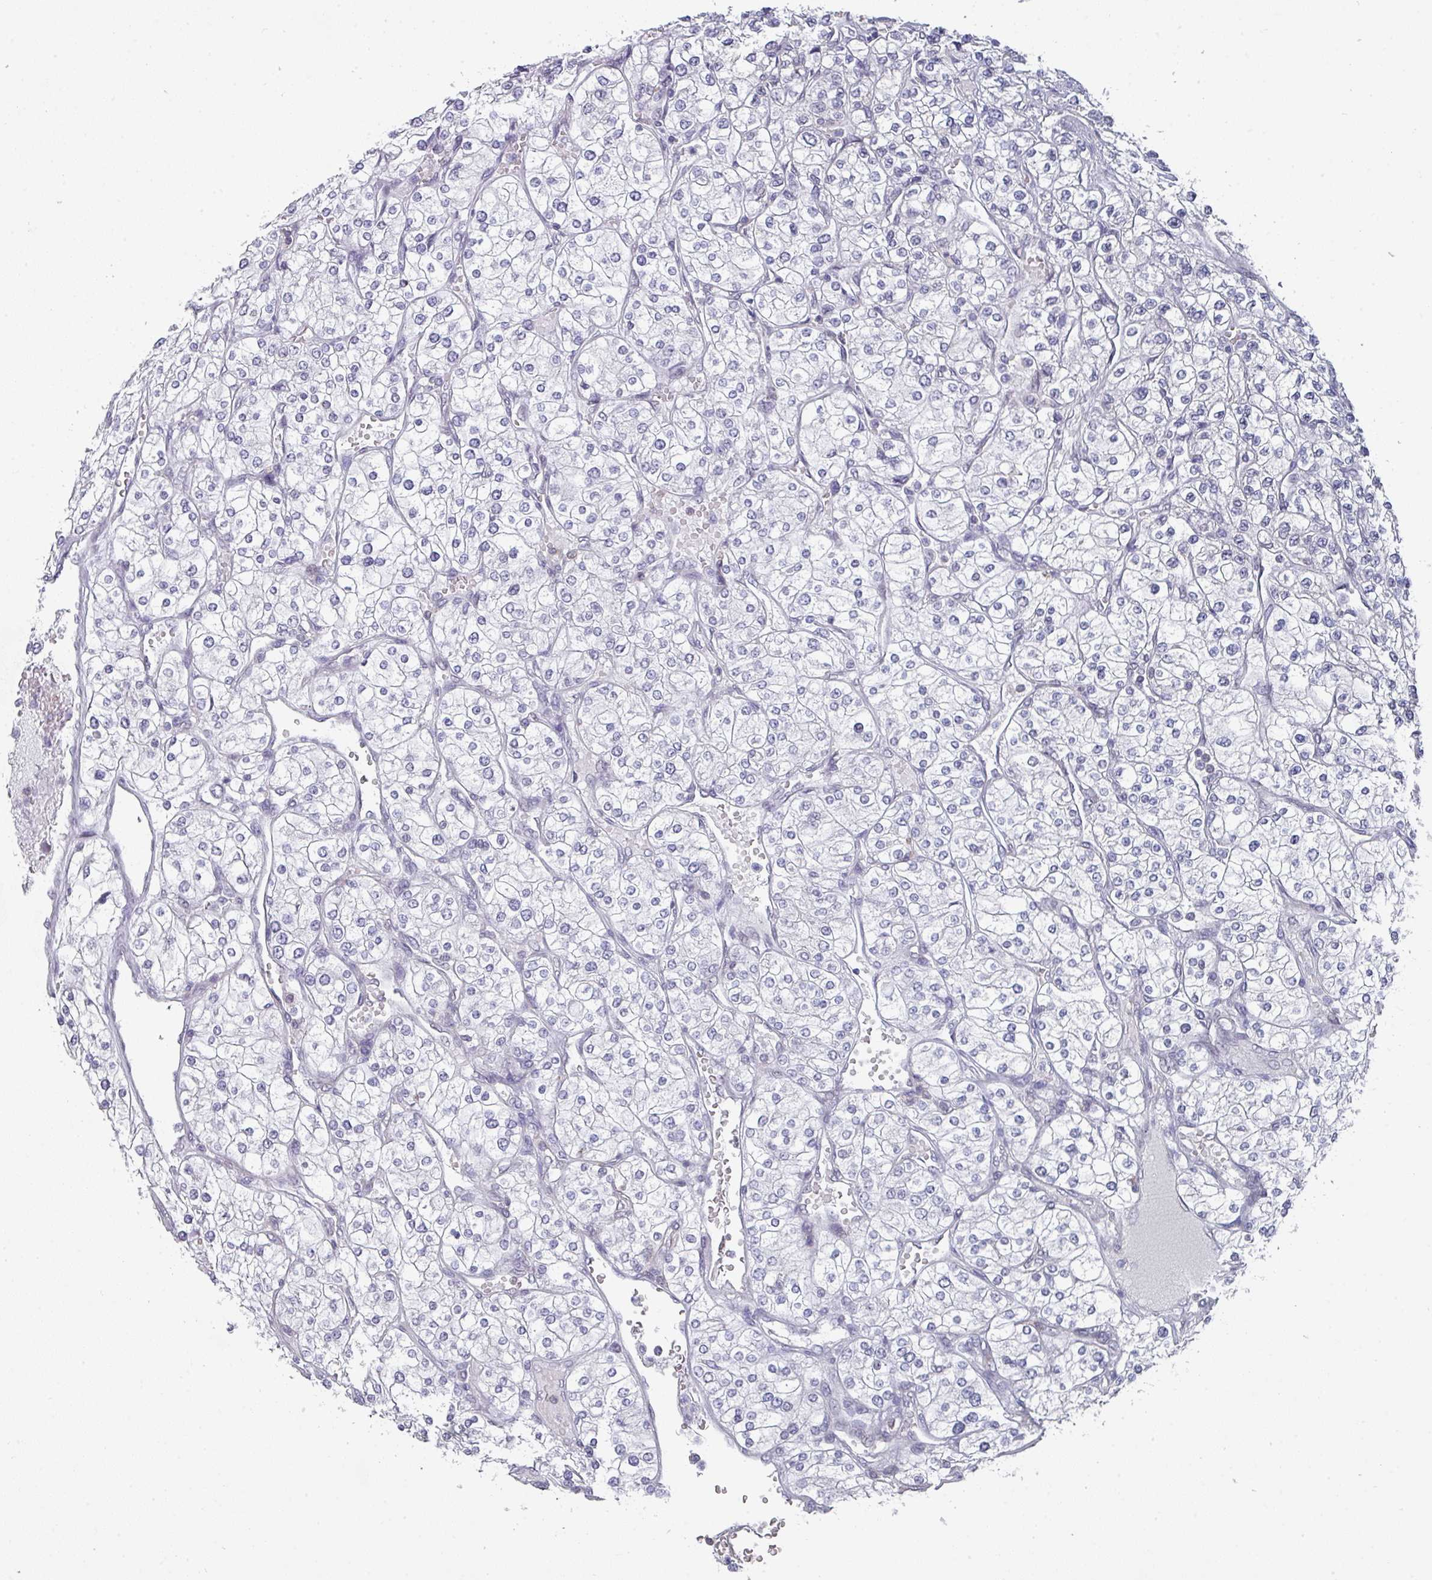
{"staining": {"intensity": "negative", "quantity": "none", "location": "none"}, "tissue": "renal cancer", "cell_type": "Tumor cells", "image_type": "cancer", "snomed": [{"axis": "morphology", "description": "Adenocarcinoma, NOS"}, {"axis": "topography", "description": "Kidney"}], "caption": "This is an immunohistochemistry image of adenocarcinoma (renal). There is no expression in tumor cells.", "gene": "RASAL3", "patient": {"sex": "male", "age": 80}}